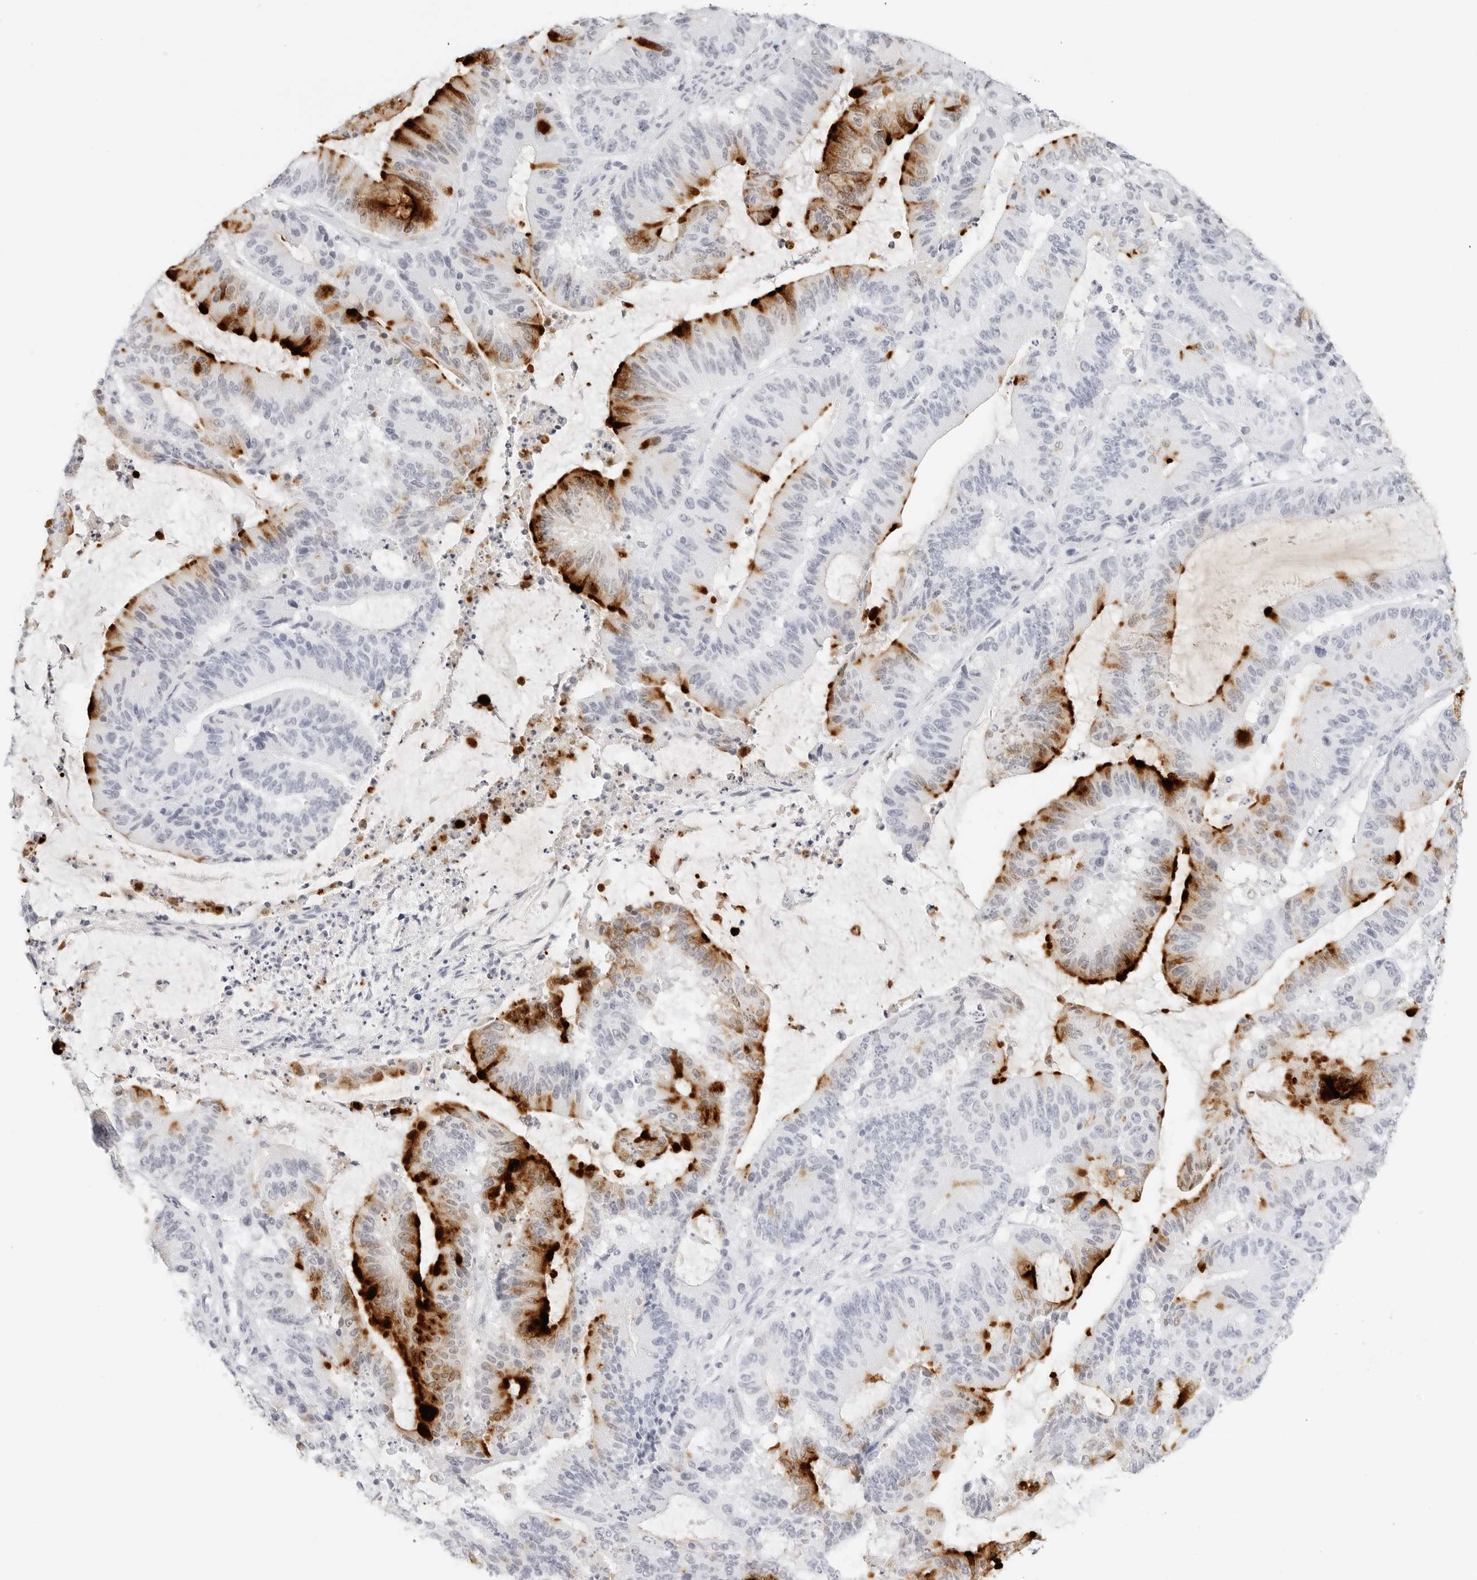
{"staining": {"intensity": "strong", "quantity": "<25%", "location": "cytoplasmic/membranous"}, "tissue": "liver cancer", "cell_type": "Tumor cells", "image_type": "cancer", "snomed": [{"axis": "morphology", "description": "Normal tissue, NOS"}, {"axis": "morphology", "description": "Cholangiocarcinoma"}, {"axis": "topography", "description": "Liver"}, {"axis": "topography", "description": "Peripheral nerve tissue"}], "caption": "Liver cancer (cholangiocarcinoma) stained with a protein marker demonstrates strong staining in tumor cells.", "gene": "TFF2", "patient": {"sex": "female", "age": 73}}